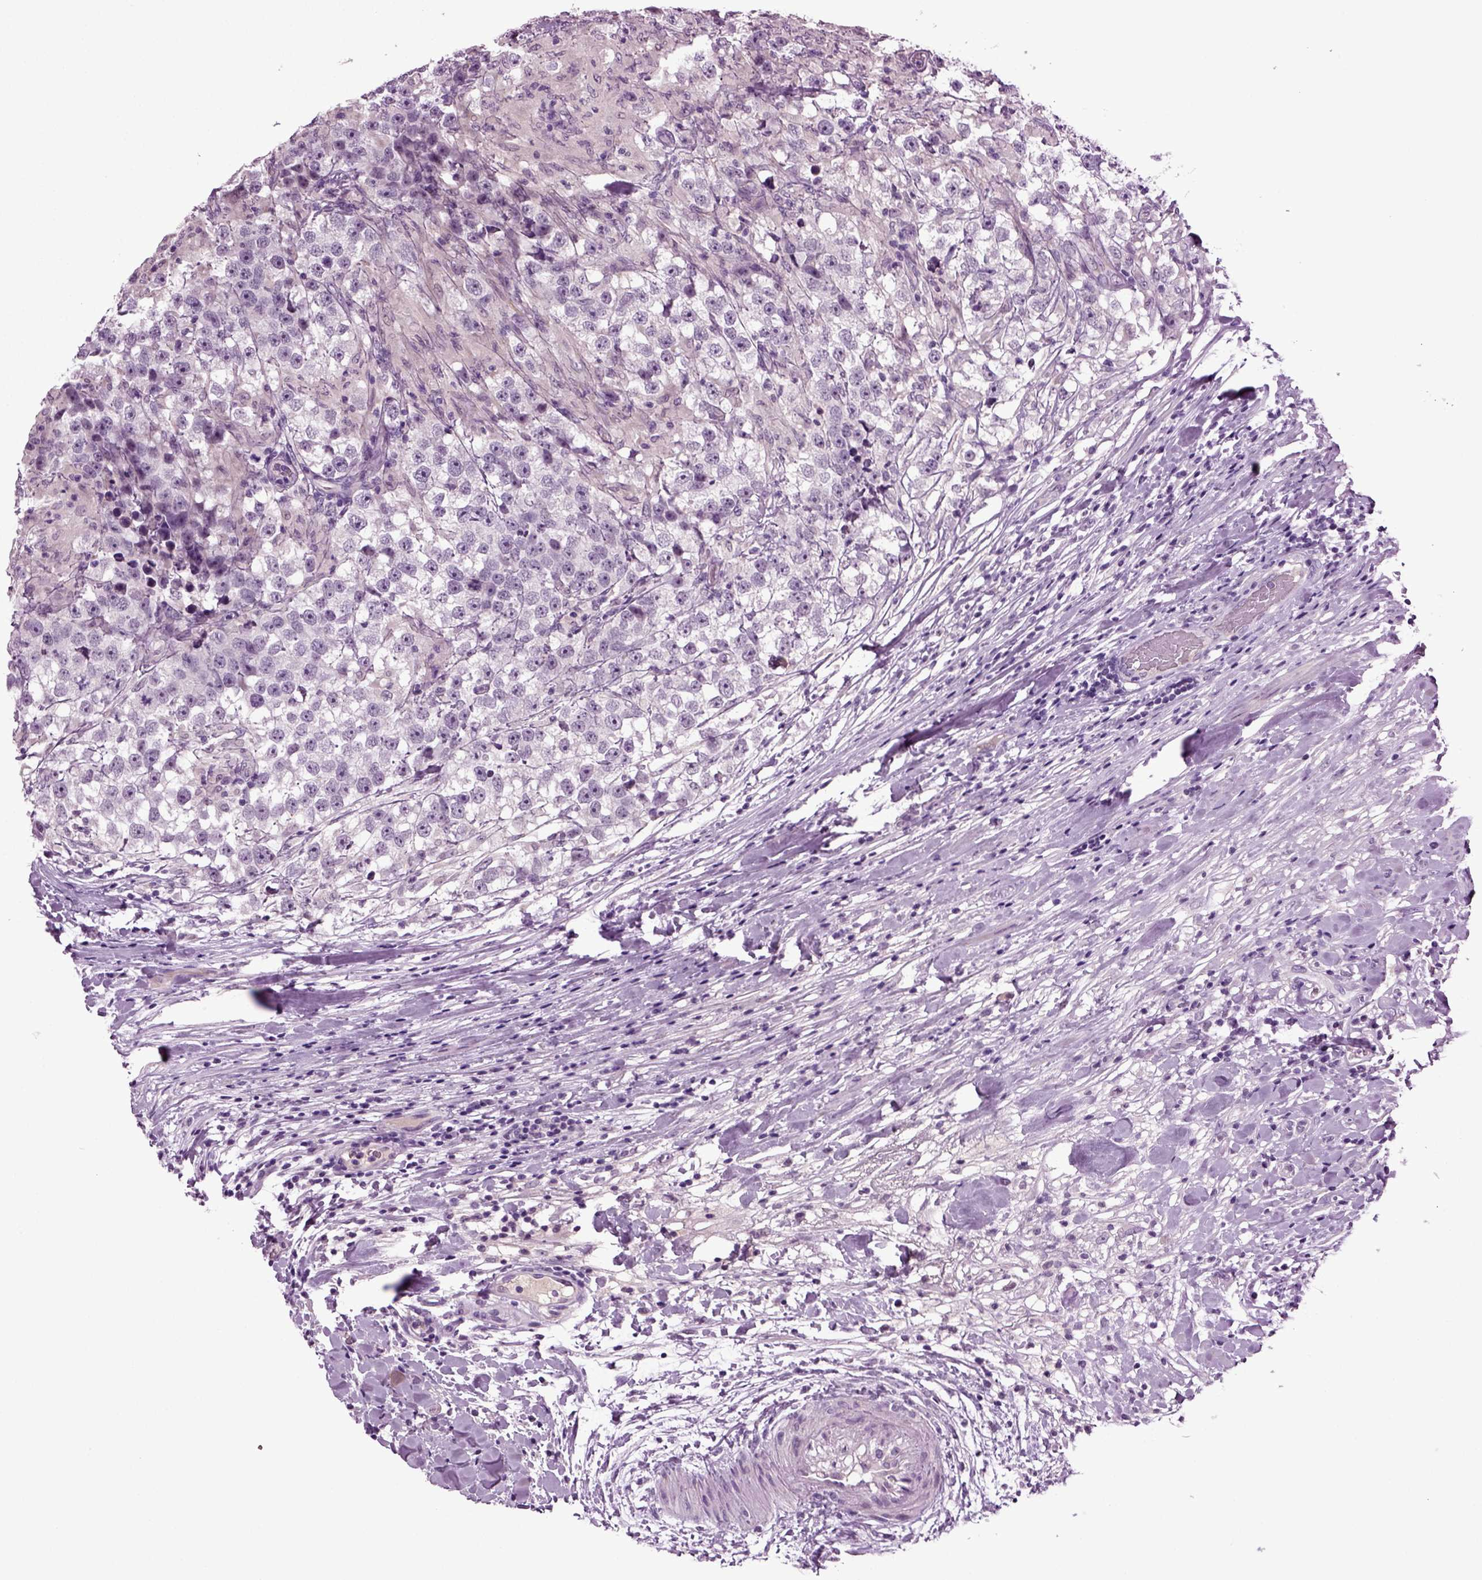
{"staining": {"intensity": "negative", "quantity": "none", "location": "none"}, "tissue": "testis cancer", "cell_type": "Tumor cells", "image_type": "cancer", "snomed": [{"axis": "morphology", "description": "Seminoma, NOS"}, {"axis": "topography", "description": "Testis"}], "caption": "Immunohistochemical staining of seminoma (testis) reveals no significant staining in tumor cells.", "gene": "FGF11", "patient": {"sex": "male", "age": 46}}